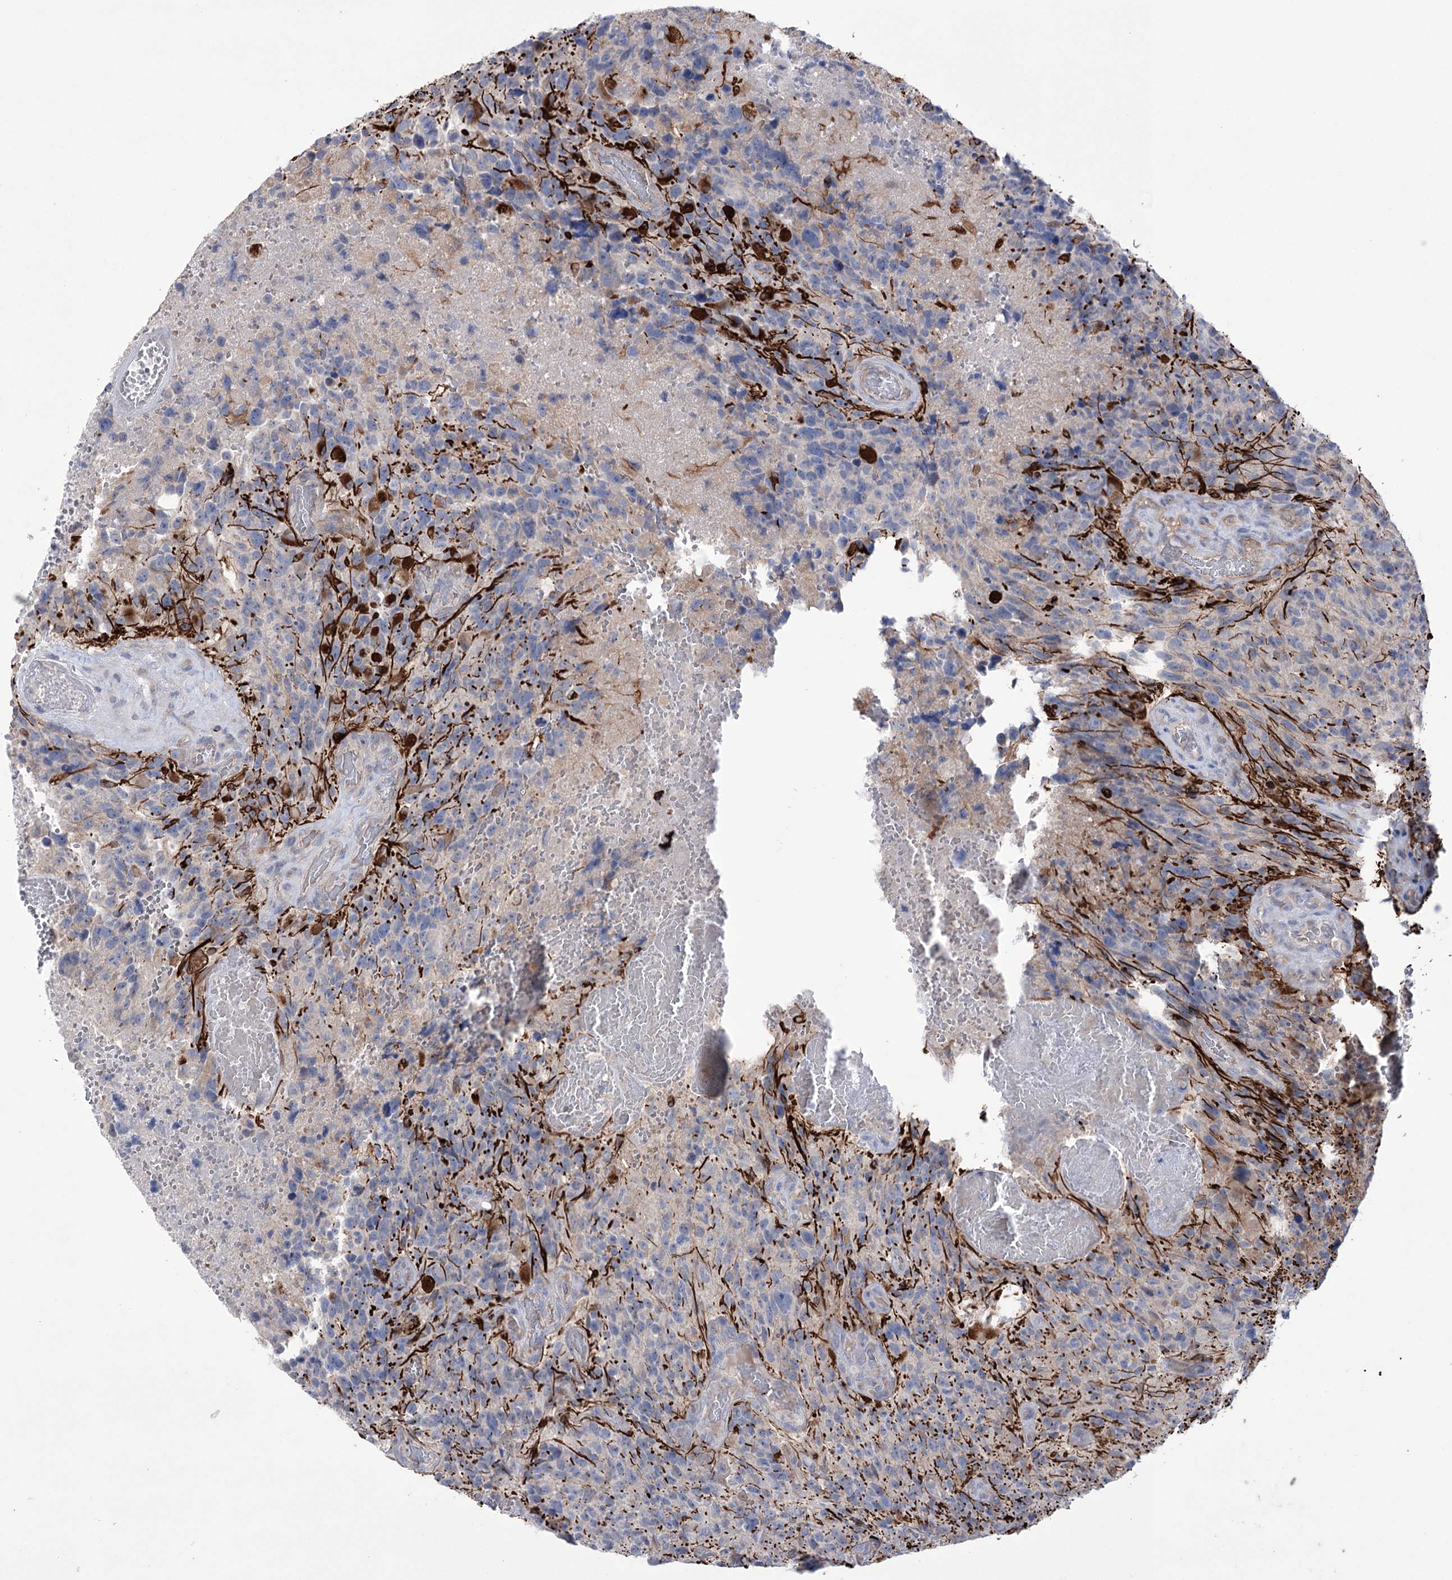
{"staining": {"intensity": "negative", "quantity": "none", "location": "none"}, "tissue": "glioma", "cell_type": "Tumor cells", "image_type": "cancer", "snomed": [{"axis": "morphology", "description": "Glioma, malignant, High grade"}, {"axis": "topography", "description": "Brain"}], "caption": "Tumor cells show no significant staining in malignant glioma (high-grade).", "gene": "TRIM71", "patient": {"sex": "male", "age": 69}}